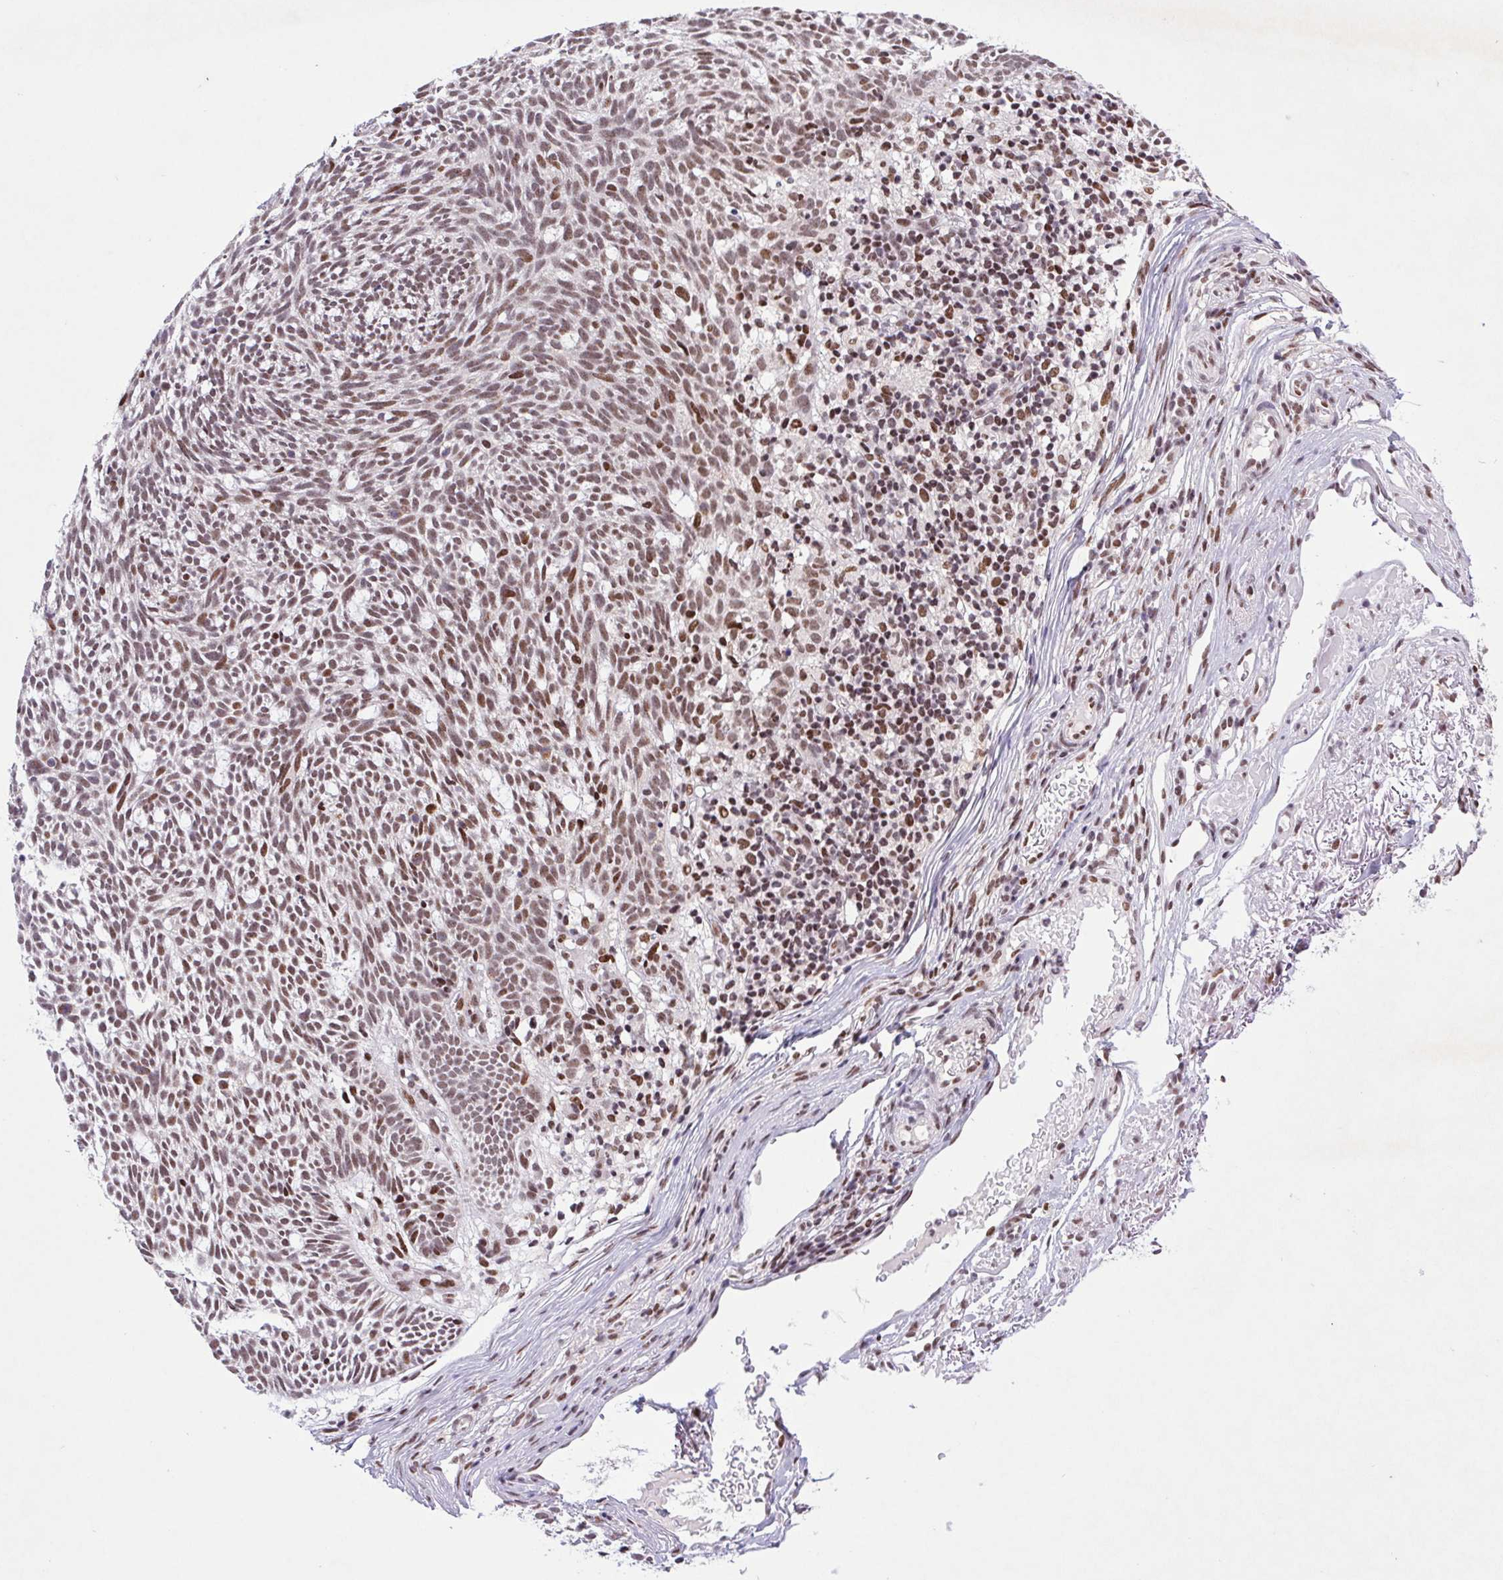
{"staining": {"intensity": "moderate", "quantity": ">75%", "location": "nuclear"}, "tissue": "skin cancer", "cell_type": "Tumor cells", "image_type": "cancer", "snomed": [{"axis": "morphology", "description": "Normal tissue, NOS"}, {"axis": "morphology", "description": "Basal cell carcinoma"}, {"axis": "topography", "description": "Skin"}], "caption": "This is an image of IHC staining of skin basal cell carcinoma, which shows moderate staining in the nuclear of tumor cells.", "gene": "LDLRAD4", "patient": {"sex": "male", "age": 68}}